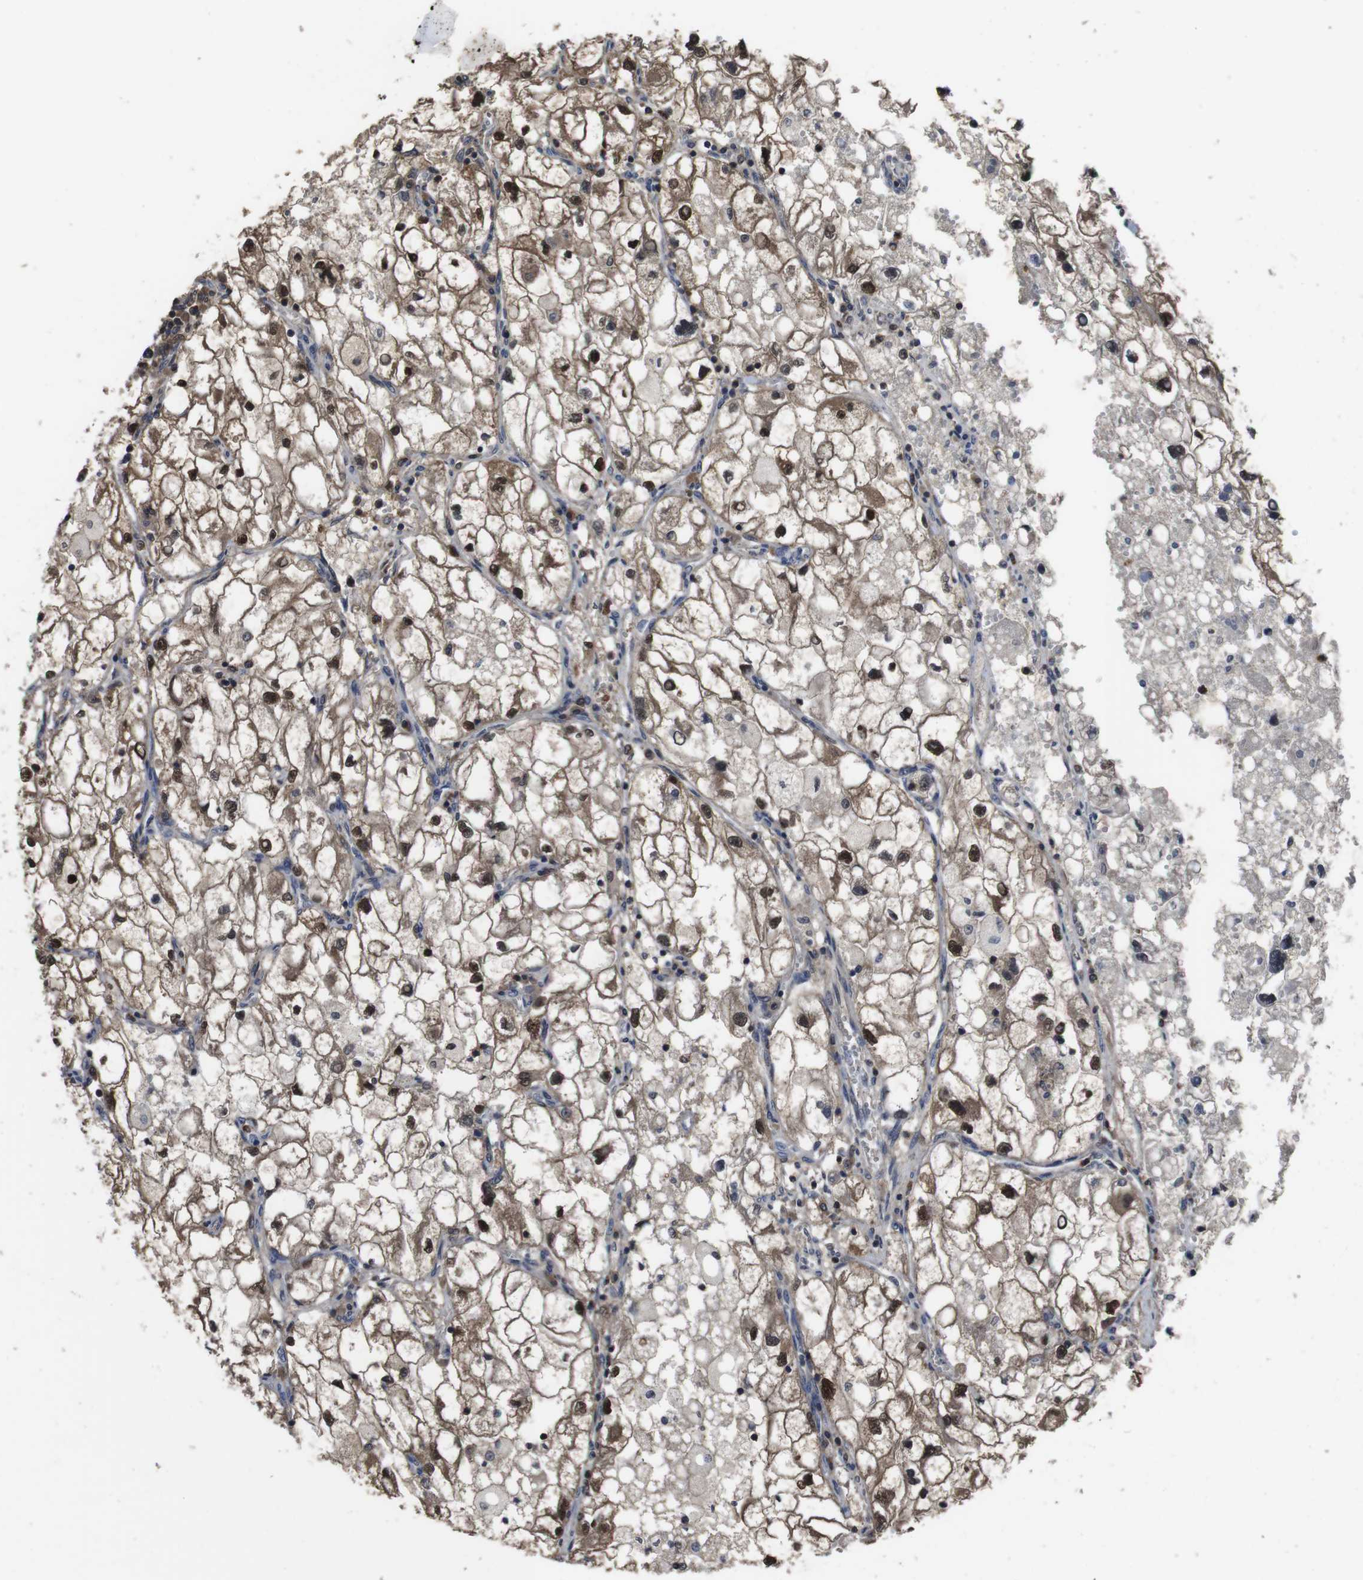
{"staining": {"intensity": "moderate", "quantity": ">75%", "location": "cytoplasmic/membranous,nuclear"}, "tissue": "renal cancer", "cell_type": "Tumor cells", "image_type": "cancer", "snomed": [{"axis": "morphology", "description": "Adenocarcinoma, NOS"}, {"axis": "topography", "description": "Kidney"}], "caption": "A photomicrograph showing moderate cytoplasmic/membranous and nuclear staining in approximately >75% of tumor cells in adenocarcinoma (renal), as visualized by brown immunohistochemical staining.", "gene": "CXCL11", "patient": {"sex": "female", "age": 70}}